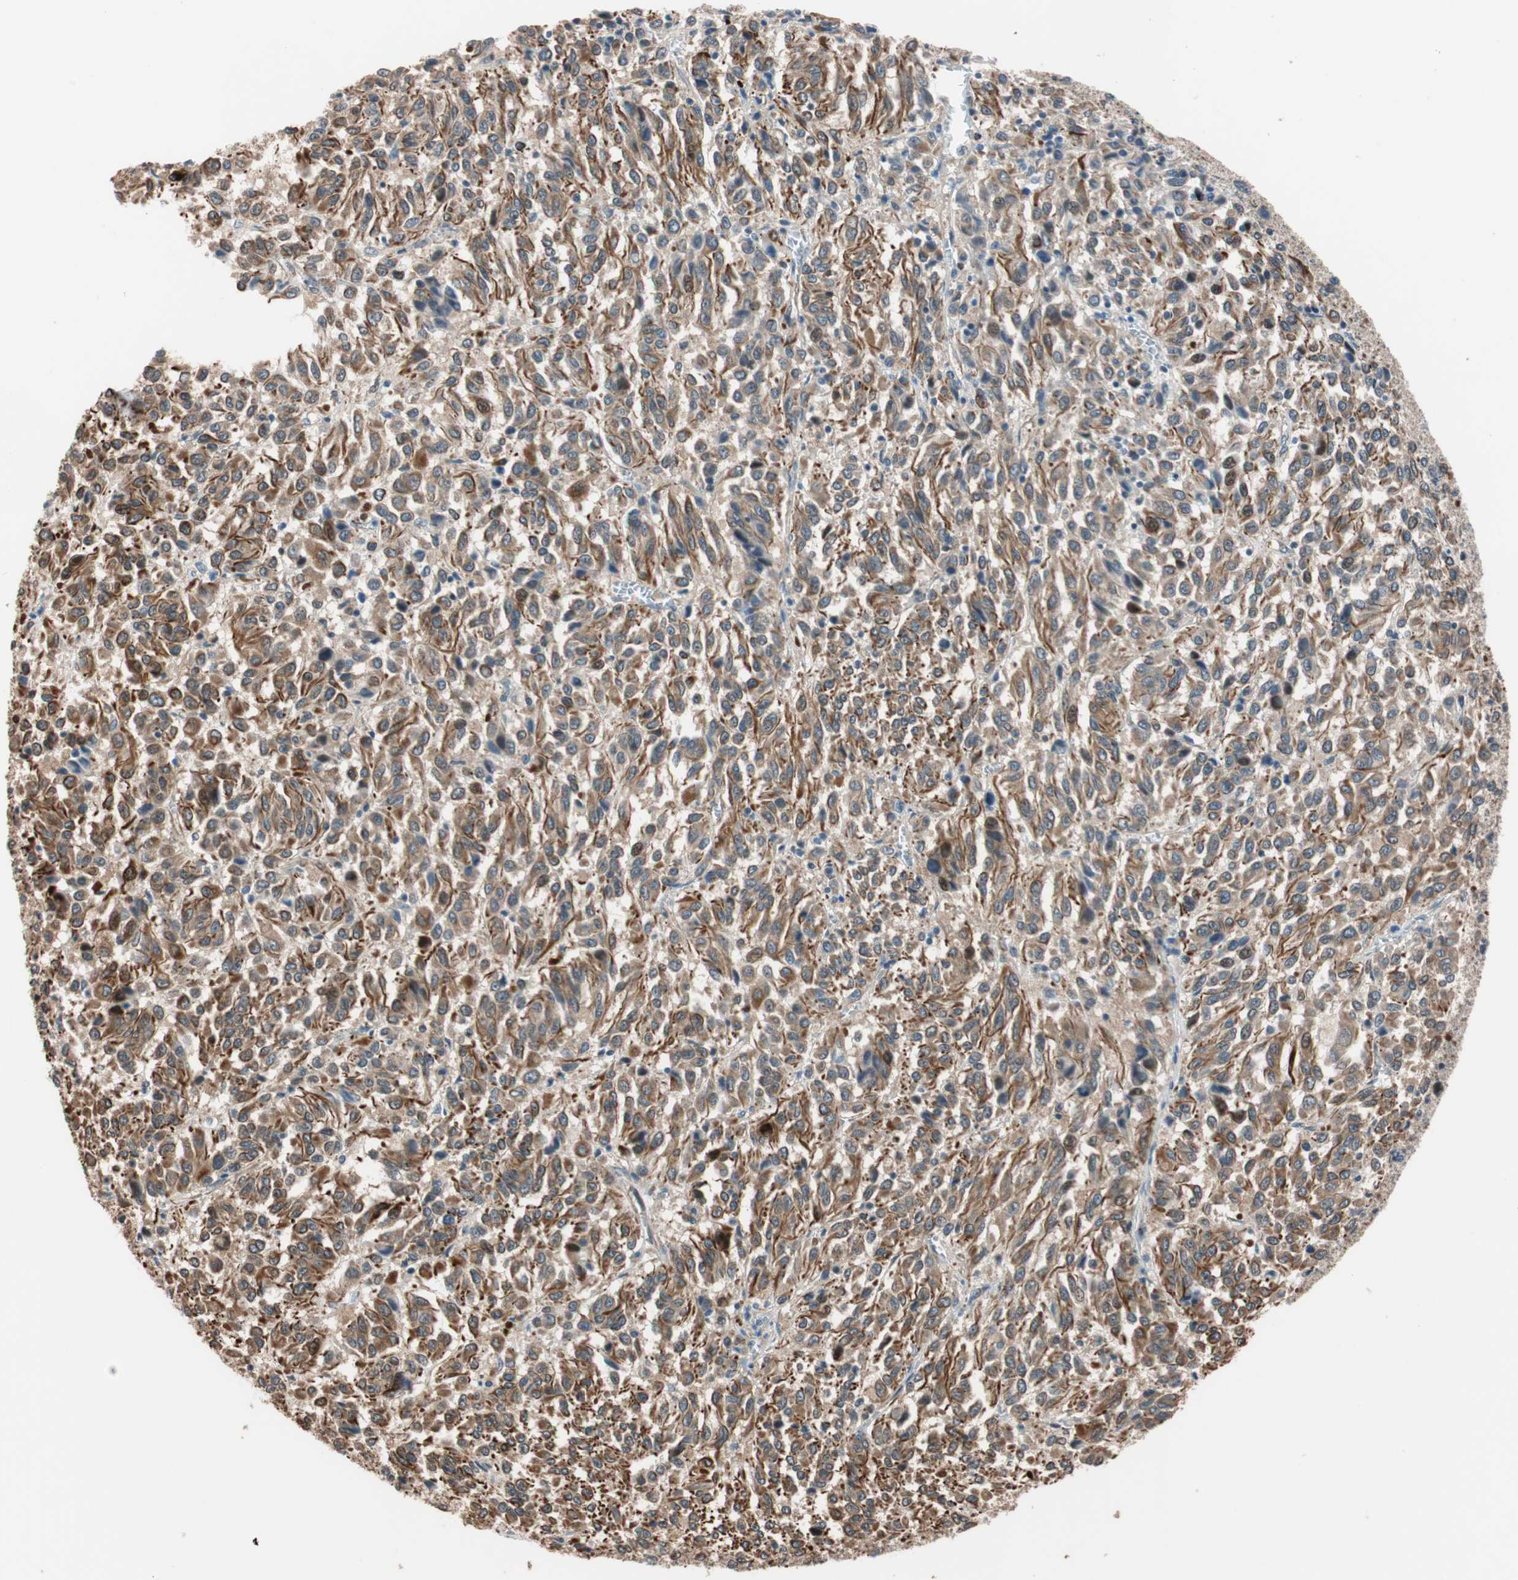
{"staining": {"intensity": "moderate", "quantity": ">75%", "location": "cytoplasmic/membranous"}, "tissue": "melanoma", "cell_type": "Tumor cells", "image_type": "cancer", "snomed": [{"axis": "morphology", "description": "Malignant melanoma, Metastatic site"}, {"axis": "topography", "description": "Lung"}], "caption": "IHC histopathology image of malignant melanoma (metastatic site) stained for a protein (brown), which shows medium levels of moderate cytoplasmic/membranous positivity in approximately >75% of tumor cells.", "gene": "PIK3R3", "patient": {"sex": "male", "age": 64}}